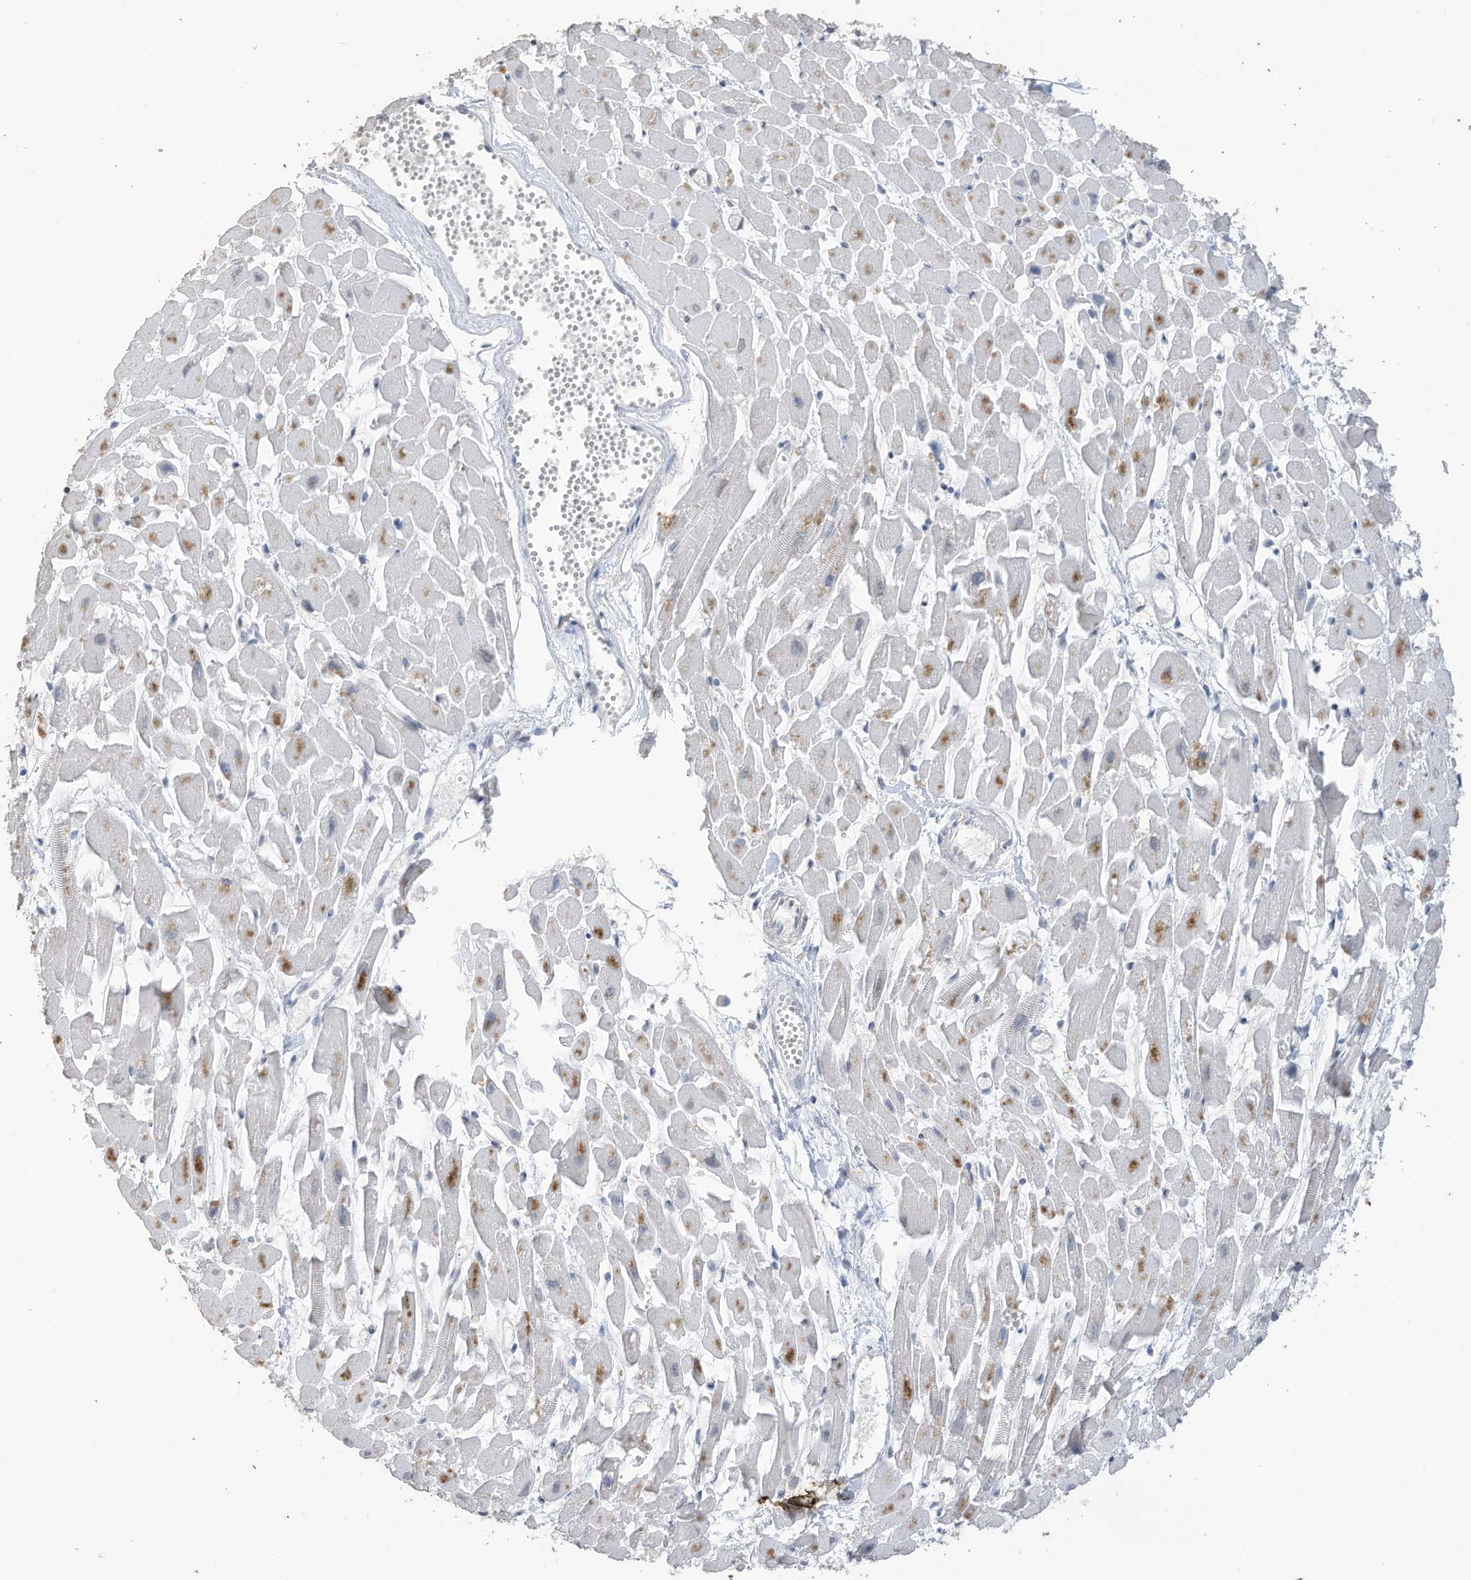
{"staining": {"intensity": "strong", "quantity": "<25%", "location": "nuclear"}, "tissue": "heart muscle", "cell_type": "Cardiomyocytes", "image_type": "normal", "snomed": [{"axis": "morphology", "description": "Normal tissue, NOS"}, {"axis": "topography", "description": "Heart"}], "caption": "IHC (DAB) staining of normal human heart muscle shows strong nuclear protein positivity in approximately <25% of cardiomyocytes.", "gene": "RABL3", "patient": {"sex": "female", "age": 64}}